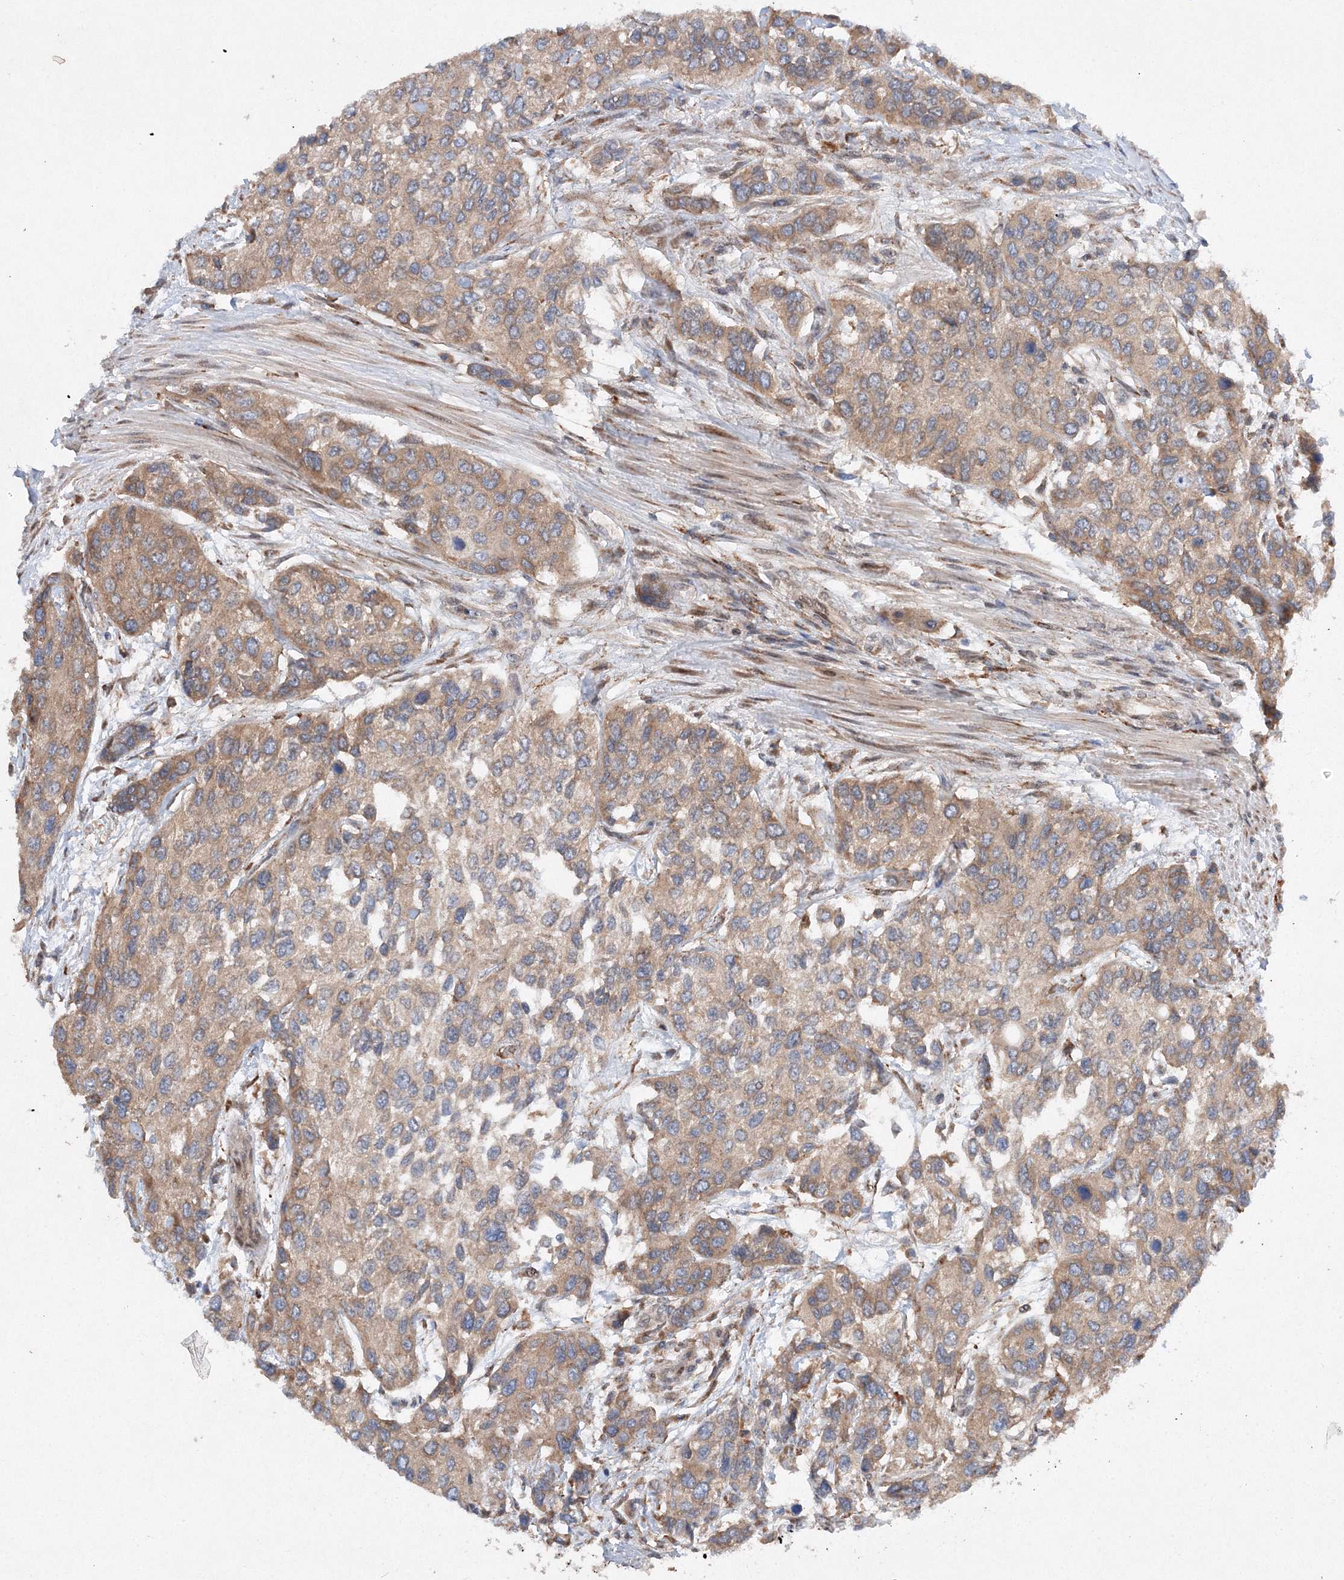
{"staining": {"intensity": "moderate", "quantity": ">75%", "location": "cytoplasmic/membranous"}, "tissue": "urothelial cancer", "cell_type": "Tumor cells", "image_type": "cancer", "snomed": [{"axis": "morphology", "description": "Normal tissue, NOS"}, {"axis": "morphology", "description": "Urothelial carcinoma, High grade"}, {"axis": "topography", "description": "Vascular tissue"}, {"axis": "topography", "description": "Urinary bladder"}], "caption": "Approximately >75% of tumor cells in urothelial carcinoma (high-grade) demonstrate moderate cytoplasmic/membranous protein staining as visualized by brown immunohistochemical staining.", "gene": "SLC36A1", "patient": {"sex": "female", "age": 56}}